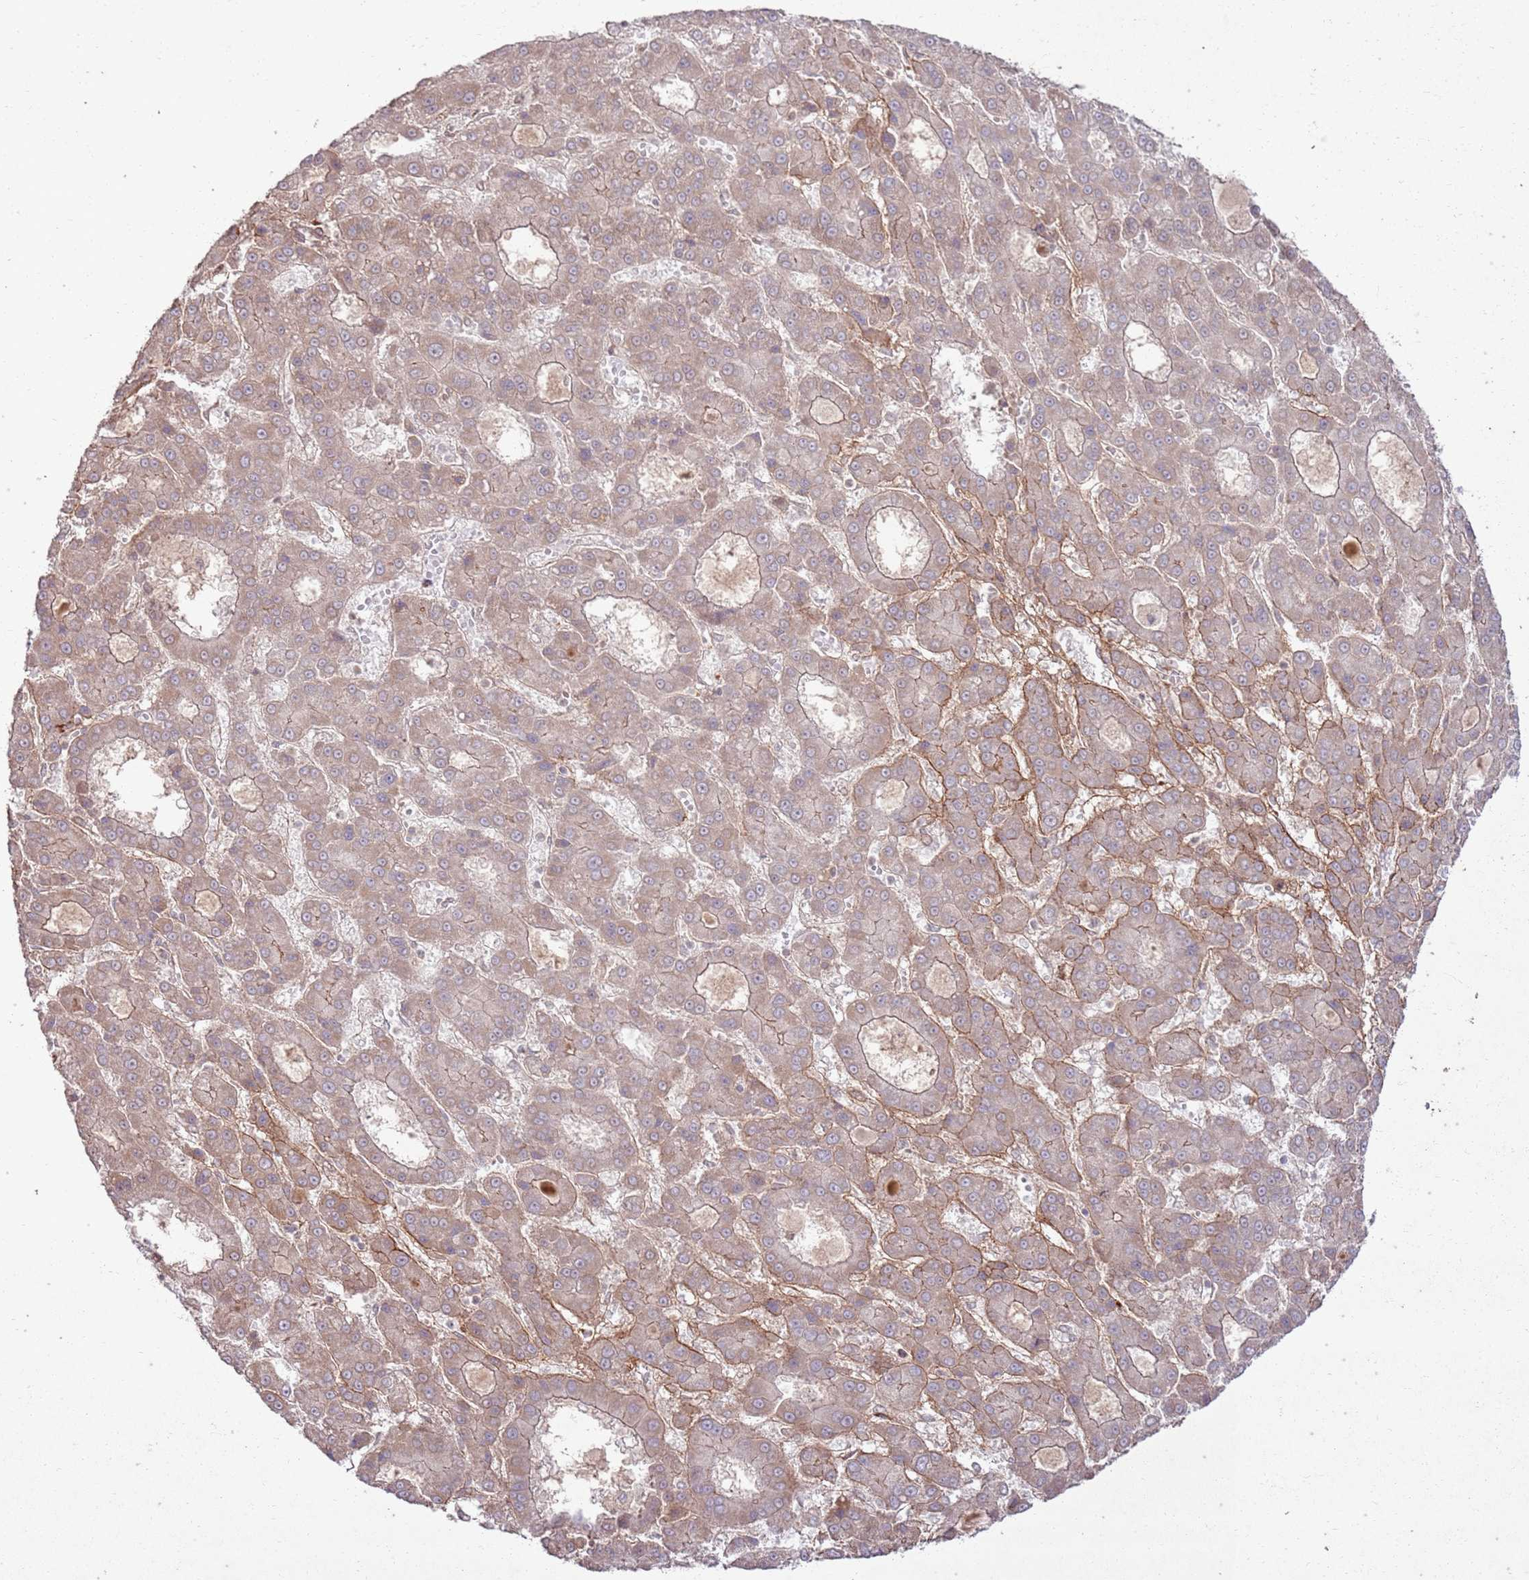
{"staining": {"intensity": "moderate", "quantity": ">75%", "location": "cytoplasmic/membranous"}, "tissue": "liver cancer", "cell_type": "Tumor cells", "image_type": "cancer", "snomed": [{"axis": "morphology", "description": "Carcinoma, Hepatocellular, NOS"}, {"axis": "topography", "description": "Liver"}], "caption": "Hepatocellular carcinoma (liver) tissue reveals moderate cytoplasmic/membranous positivity in approximately >75% of tumor cells", "gene": "ZNF623", "patient": {"sex": "male", "age": 70}}